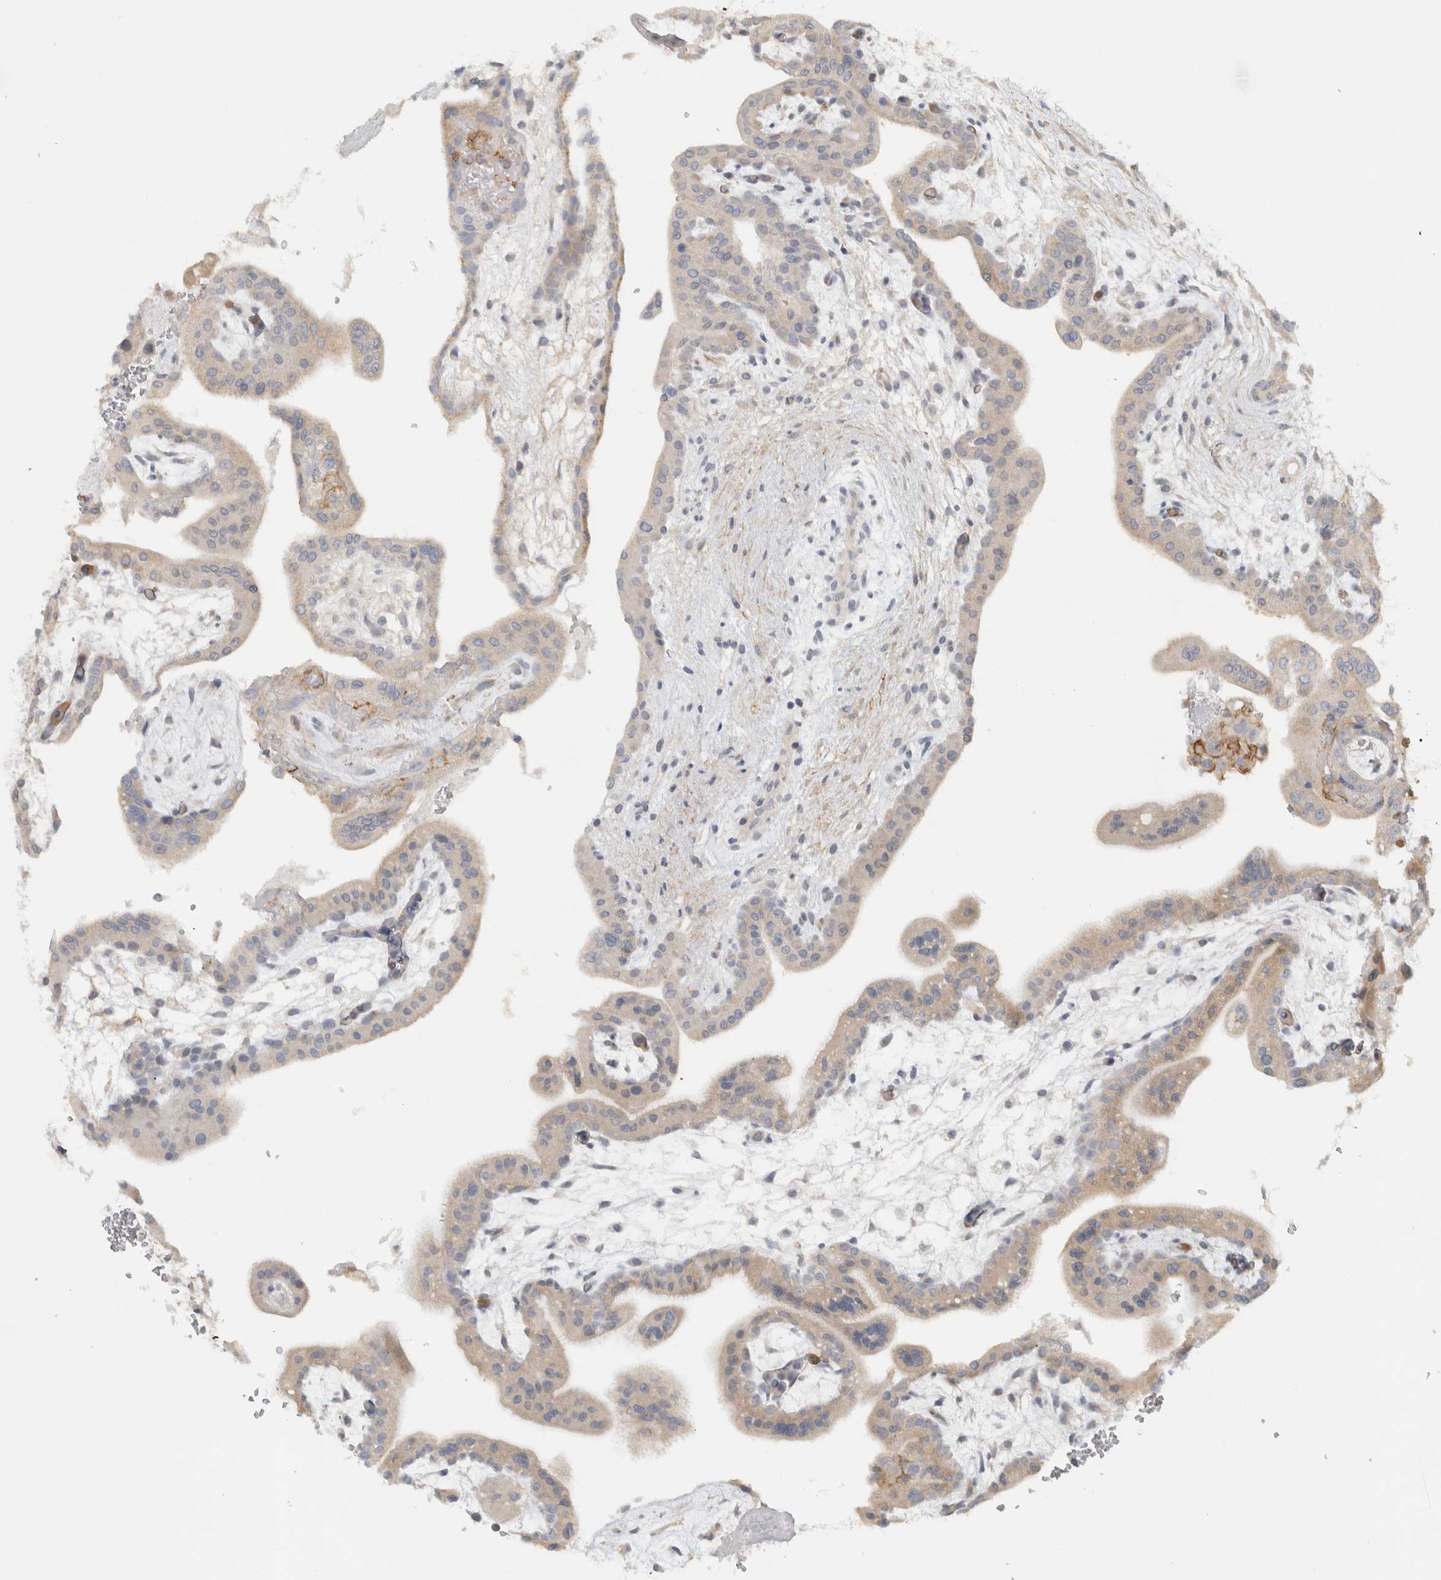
{"staining": {"intensity": "negative", "quantity": "none", "location": "none"}, "tissue": "placenta", "cell_type": "Decidual cells", "image_type": "normal", "snomed": [{"axis": "morphology", "description": "Normal tissue, NOS"}, {"axis": "topography", "description": "Placenta"}], "caption": "IHC histopathology image of unremarkable placenta: human placenta stained with DAB (3,3'-diaminobenzidine) demonstrates no significant protein staining in decidual cells. (Stains: DAB (3,3'-diaminobenzidine) immunohistochemistry with hematoxylin counter stain, Microscopy: brightfield microscopy at high magnification).", "gene": "ERCC6L2", "patient": {"sex": "female", "age": 35}}